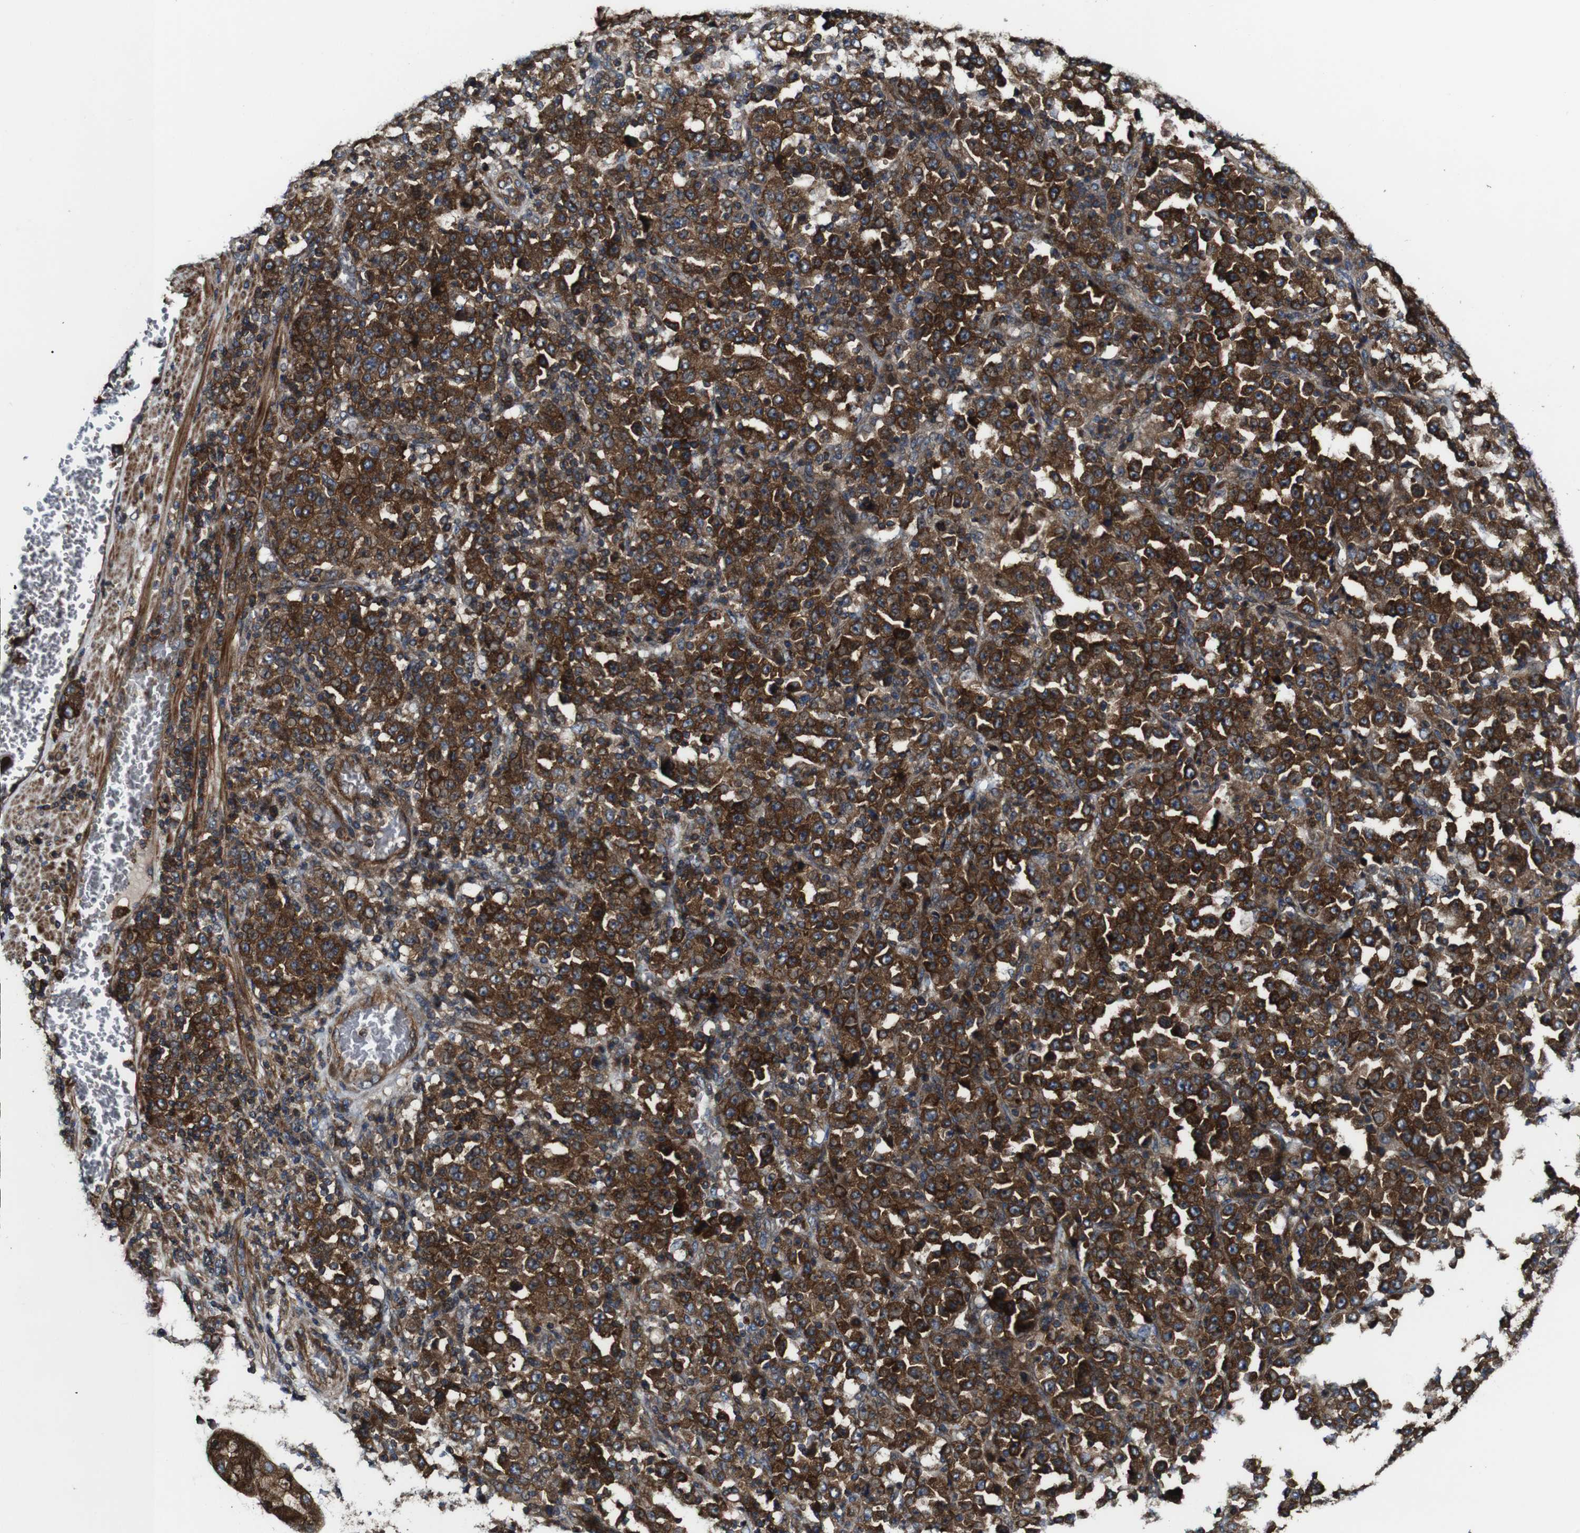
{"staining": {"intensity": "strong", "quantity": ">75%", "location": "cytoplasmic/membranous"}, "tissue": "stomach cancer", "cell_type": "Tumor cells", "image_type": "cancer", "snomed": [{"axis": "morphology", "description": "Normal tissue, NOS"}, {"axis": "morphology", "description": "Adenocarcinoma, NOS"}, {"axis": "topography", "description": "Stomach, upper"}, {"axis": "topography", "description": "Stomach"}], "caption": "Strong cytoplasmic/membranous protein positivity is identified in approximately >75% of tumor cells in stomach adenocarcinoma. The staining was performed using DAB, with brown indicating positive protein expression. Nuclei are stained blue with hematoxylin.", "gene": "TNIK", "patient": {"sex": "male", "age": 59}}